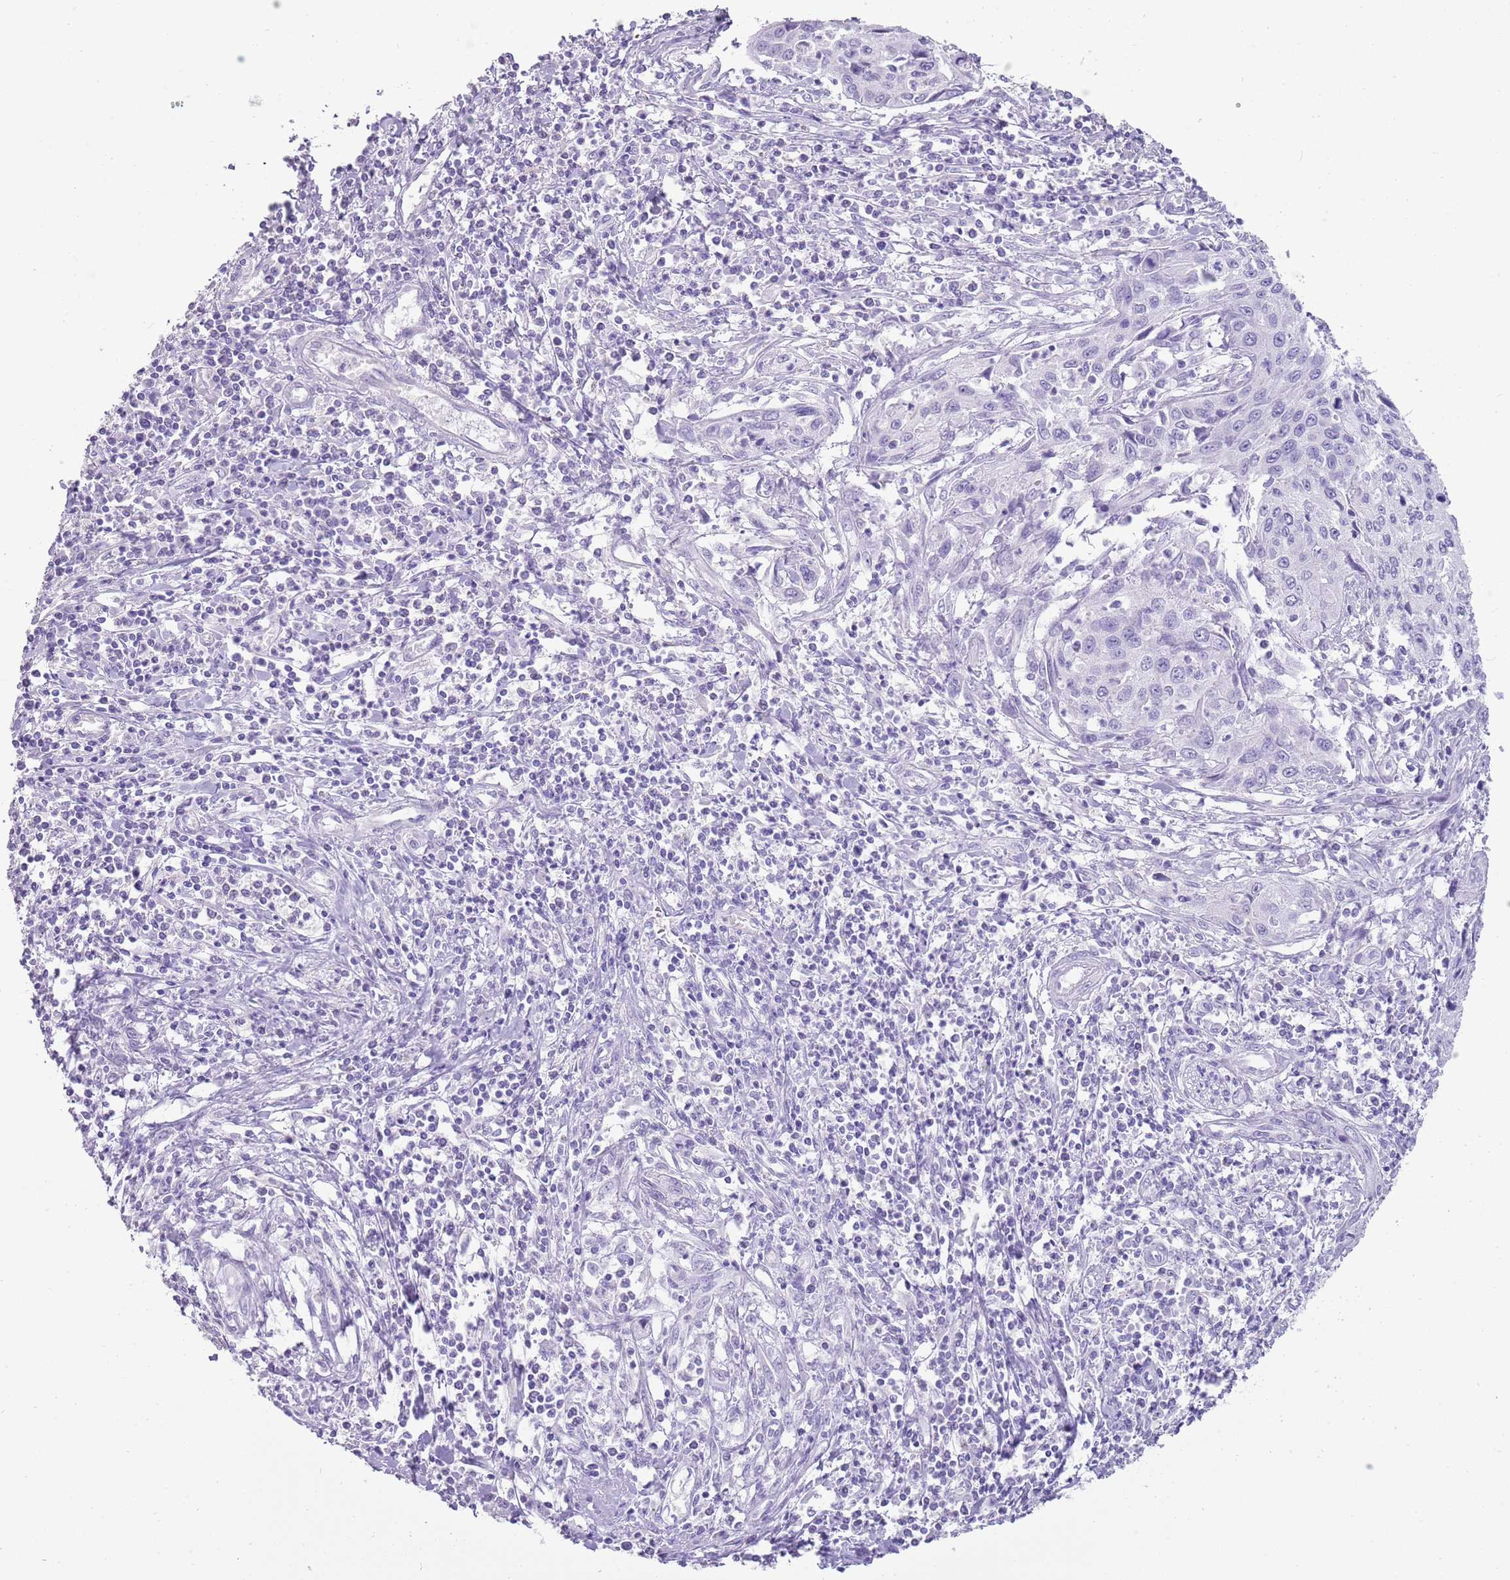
{"staining": {"intensity": "negative", "quantity": "none", "location": "none"}, "tissue": "cervical cancer", "cell_type": "Tumor cells", "image_type": "cancer", "snomed": [{"axis": "morphology", "description": "Squamous cell carcinoma, NOS"}, {"axis": "topography", "description": "Cervix"}], "caption": "Histopathology image shows no protein expression in tumor cells of cervical cancer tissue. The staining is performed using DAB brown chromogen with nuclei counter-stained in using hematoxylin.", "gene": "NBPF3", "patient": {"sex": "female", "age": 32}}